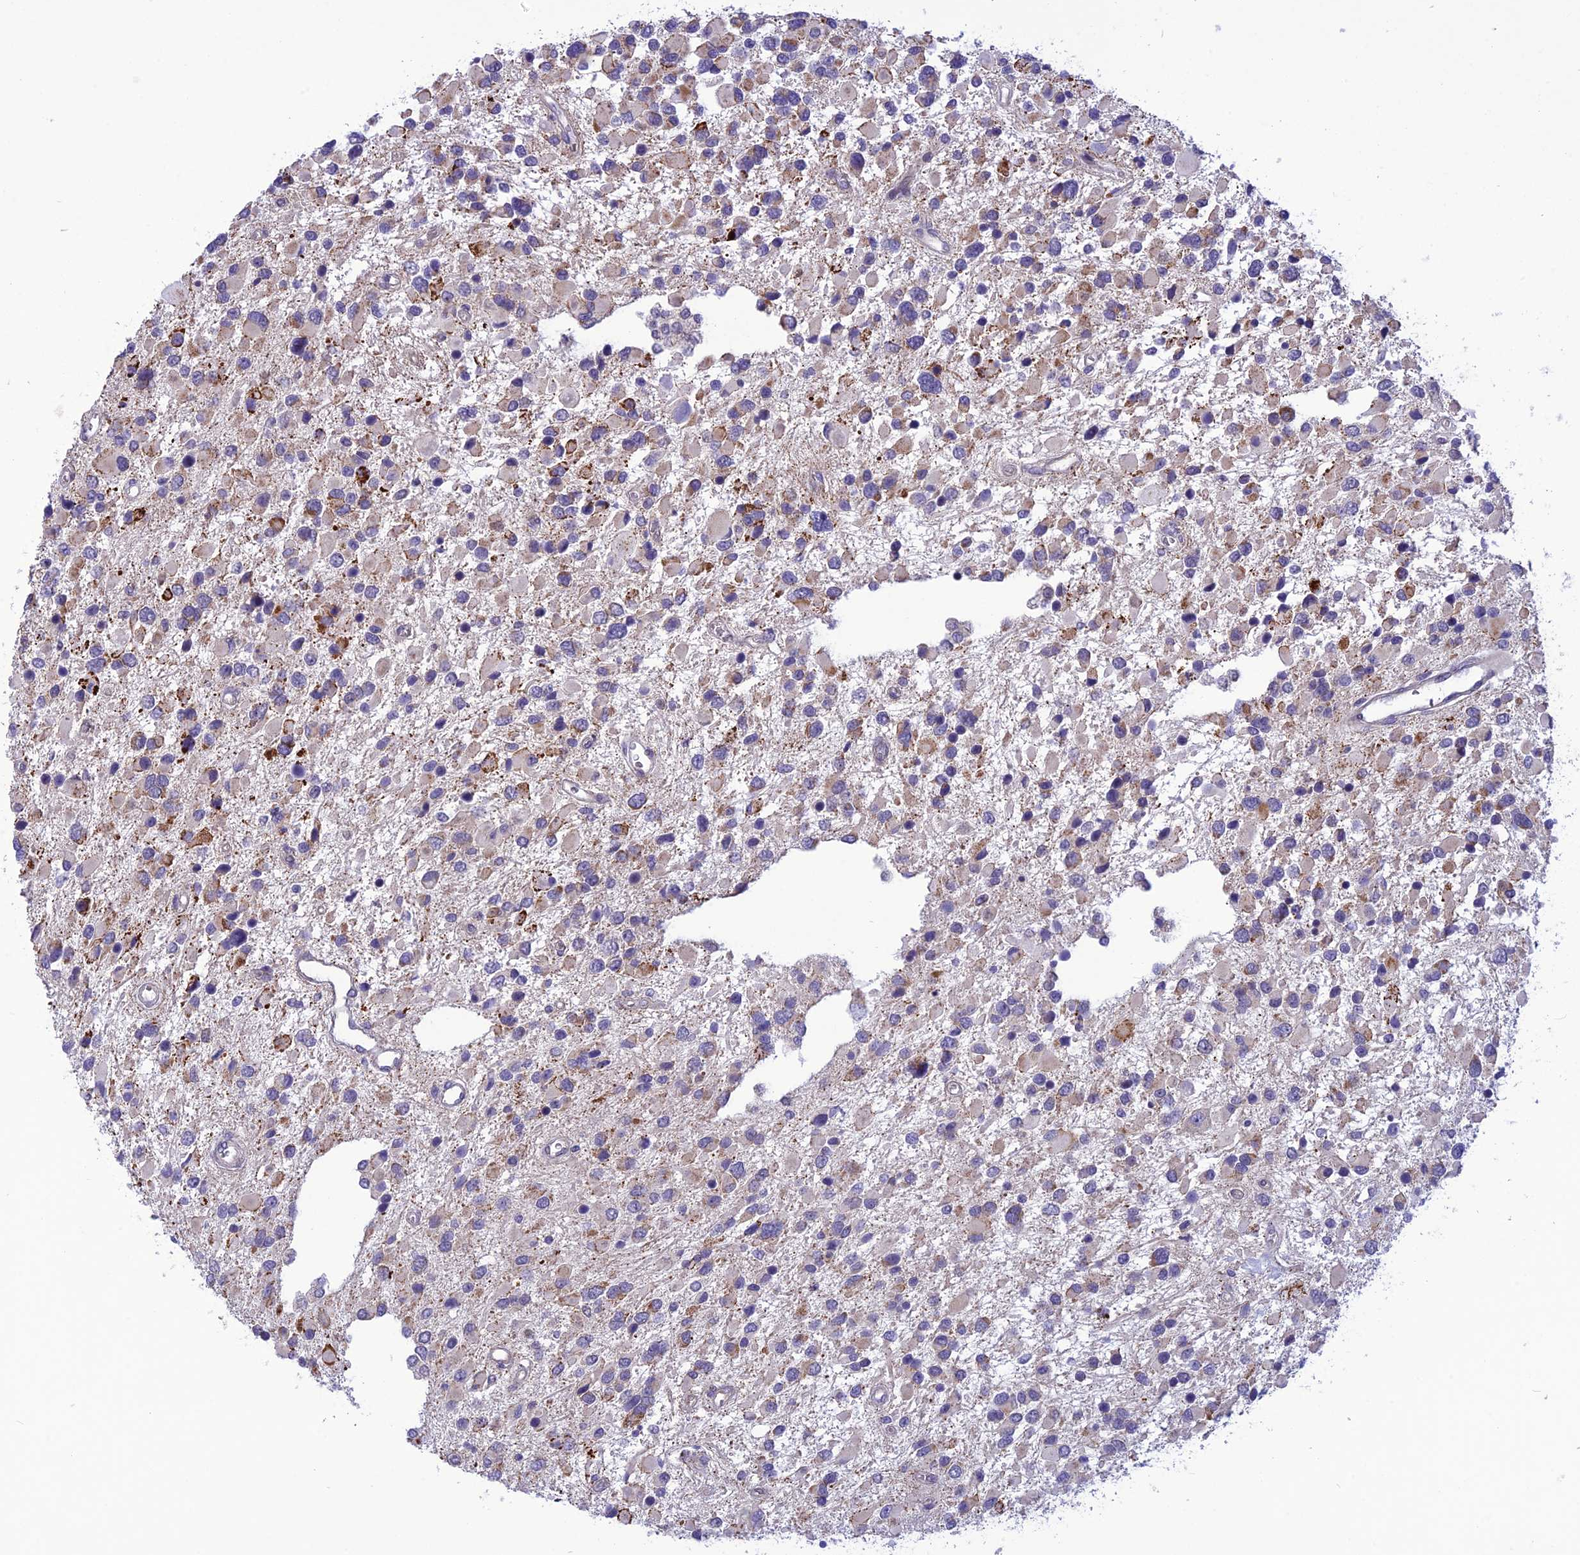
{"staining": {"intensity": "negative", "quantity": "none", "location": "none"}, "tissue": "glioma", "cell_type": "Tumor cells", "image_type": "cancer", "snomed": [{"axis": "morphology", "description": "Glioma, malignant, High grade"}, {"axis": "topography", "description": "Brain"}], "caption": "There is no significant expression in tumor cells of malignant high-grade glioma.", "gene": "PSMF1", "patient": {"sex": "male", "age": 53}}